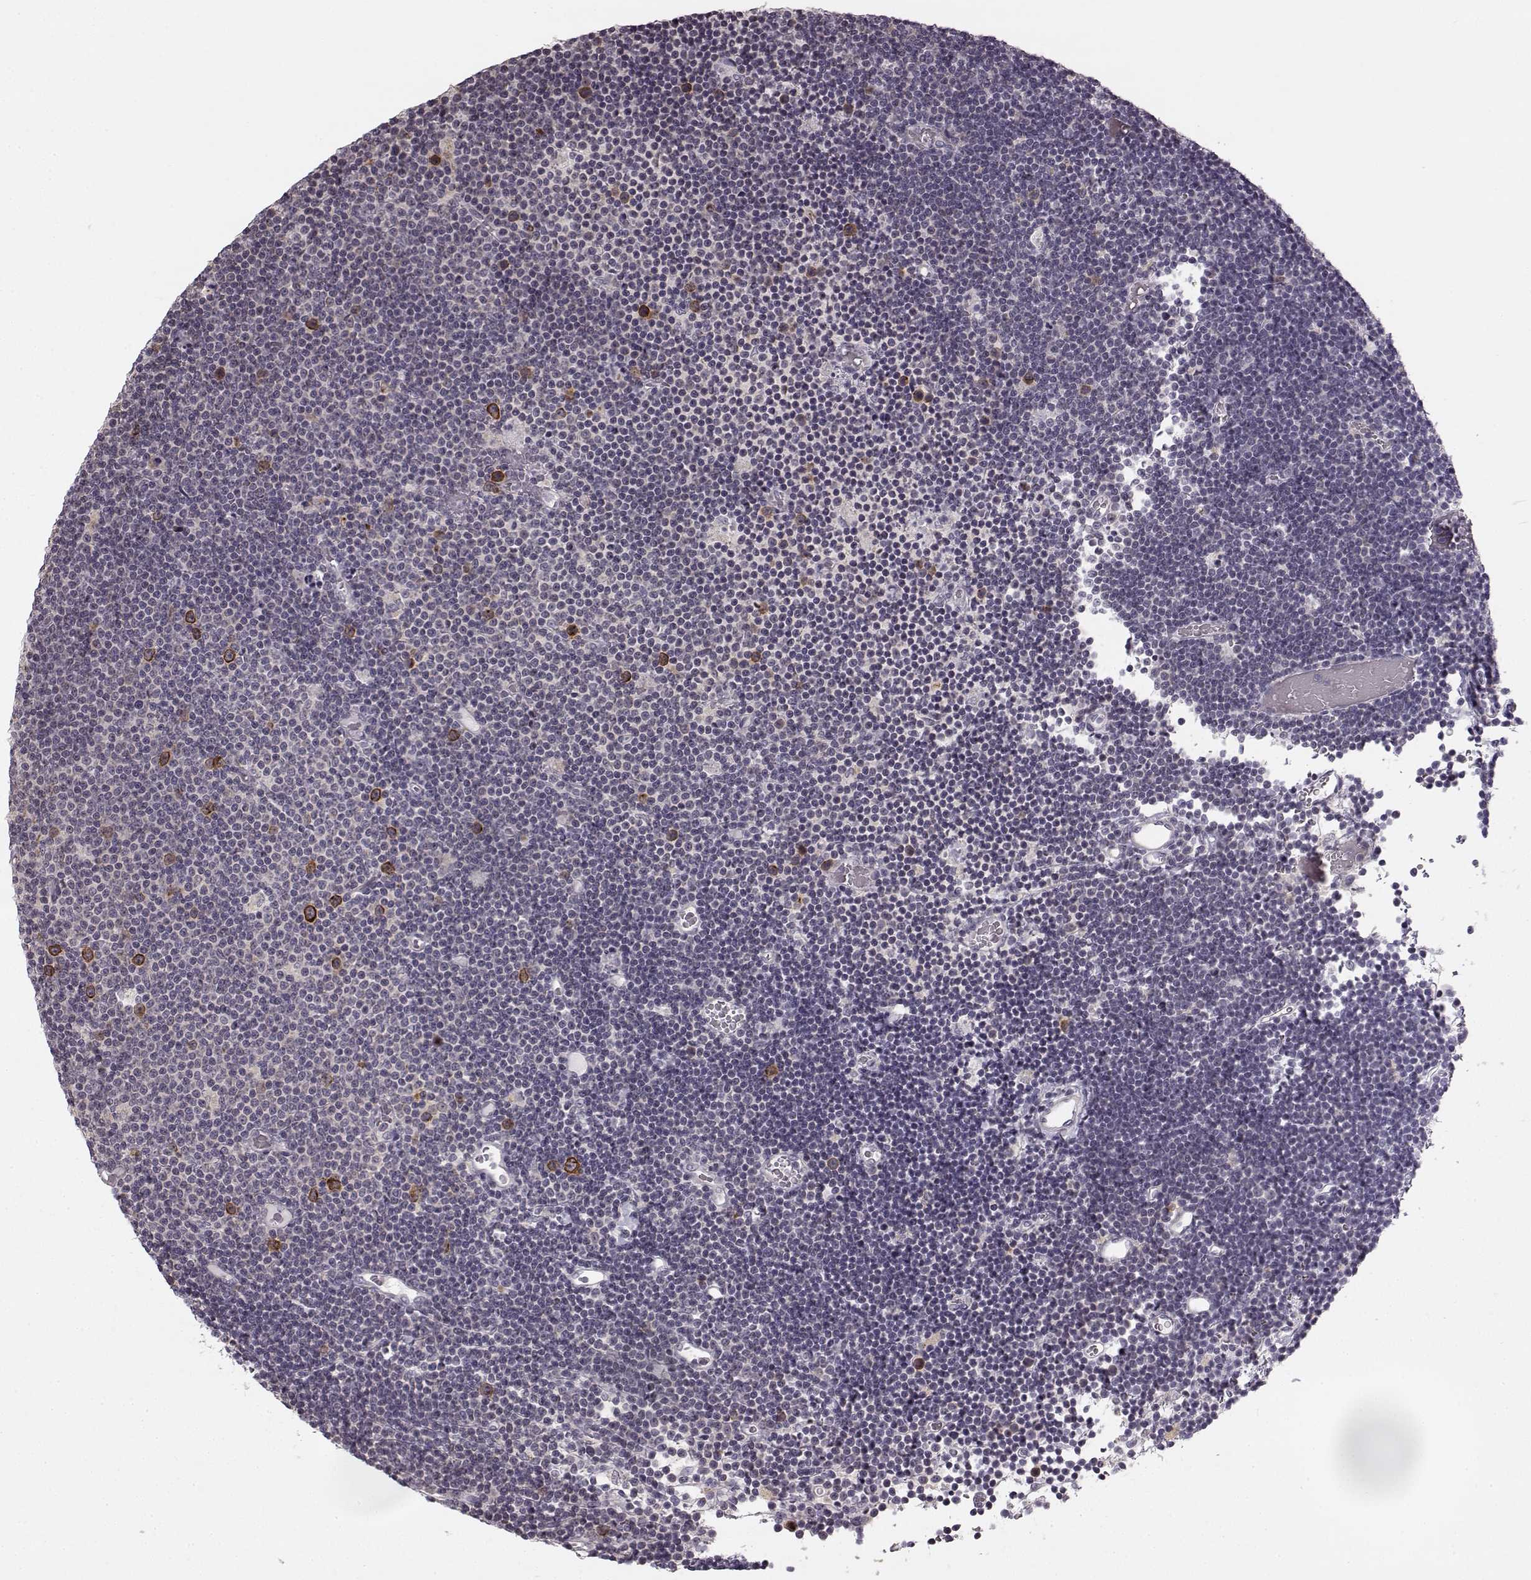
{"staining": {"intensity": "negative", "quantity": "none", "location": "none"}, "tissue": "lymphoma", "cell_type": "Tumor cells", "image_type": "cancer", "snomed": [{"axis": "morphology", "description": "Malignant lymphoma, non-Hodgkin's type, Low grade"}, {"axis": "topography", "description": "Brain"}], "caption": "Immunohistochemistry image of neoplastic tissue: human low-grade malignant lymphoma, non-Hodgkin's type stained with DAB (3,3'-diaminobenzidine) exhibits no significant protein staining in tumor cells.", "gene": "HMMR", "patient": {"sex": "female", "age": 66}}